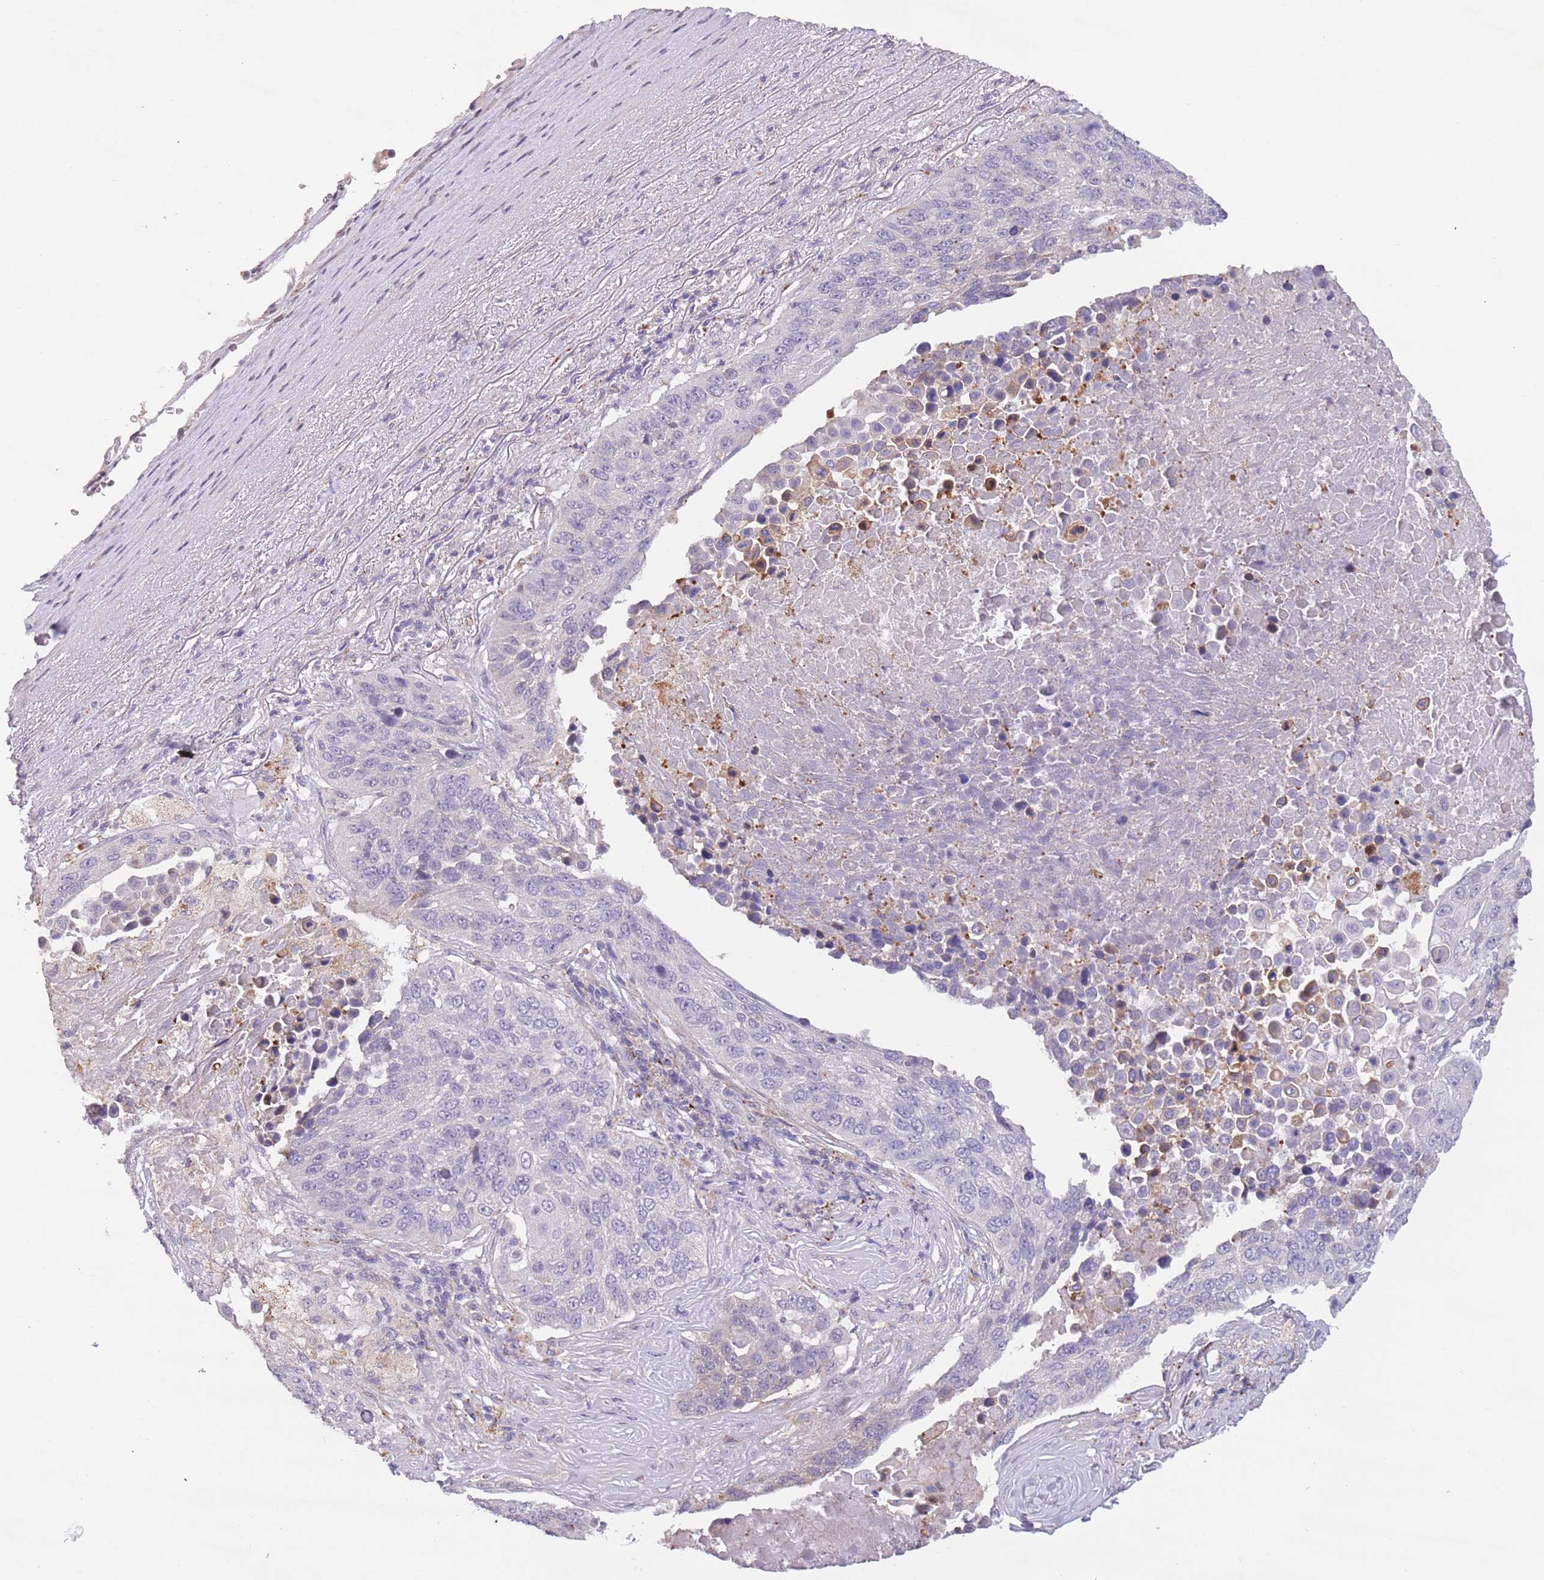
{"staining": {"intensity": "negative", "quantity": "none", "location": "none"}, "tissue": "lung cancer", "cell_type": "Tumor cells", "image_type": "cancer", "snomed": [{"axis": "morphology", "description": "Normal tissue, NOS"}, {"axis": "morphology", "description": "Squamous cell carcinoma, NOS"}, {"axis": "topography", "description": "Lymph node"}, {"axis": "topography", "description": "Lung"}], "caption": "Immunohistochemistry of lung cancer demonstrates no positivity in tumor cells. The staining is performed using DAB brown chromogen with nuclei counter-stained in using hematoxylin.", "gene": "ZNF658", "patient": {"sex": "male", "age": 66}}